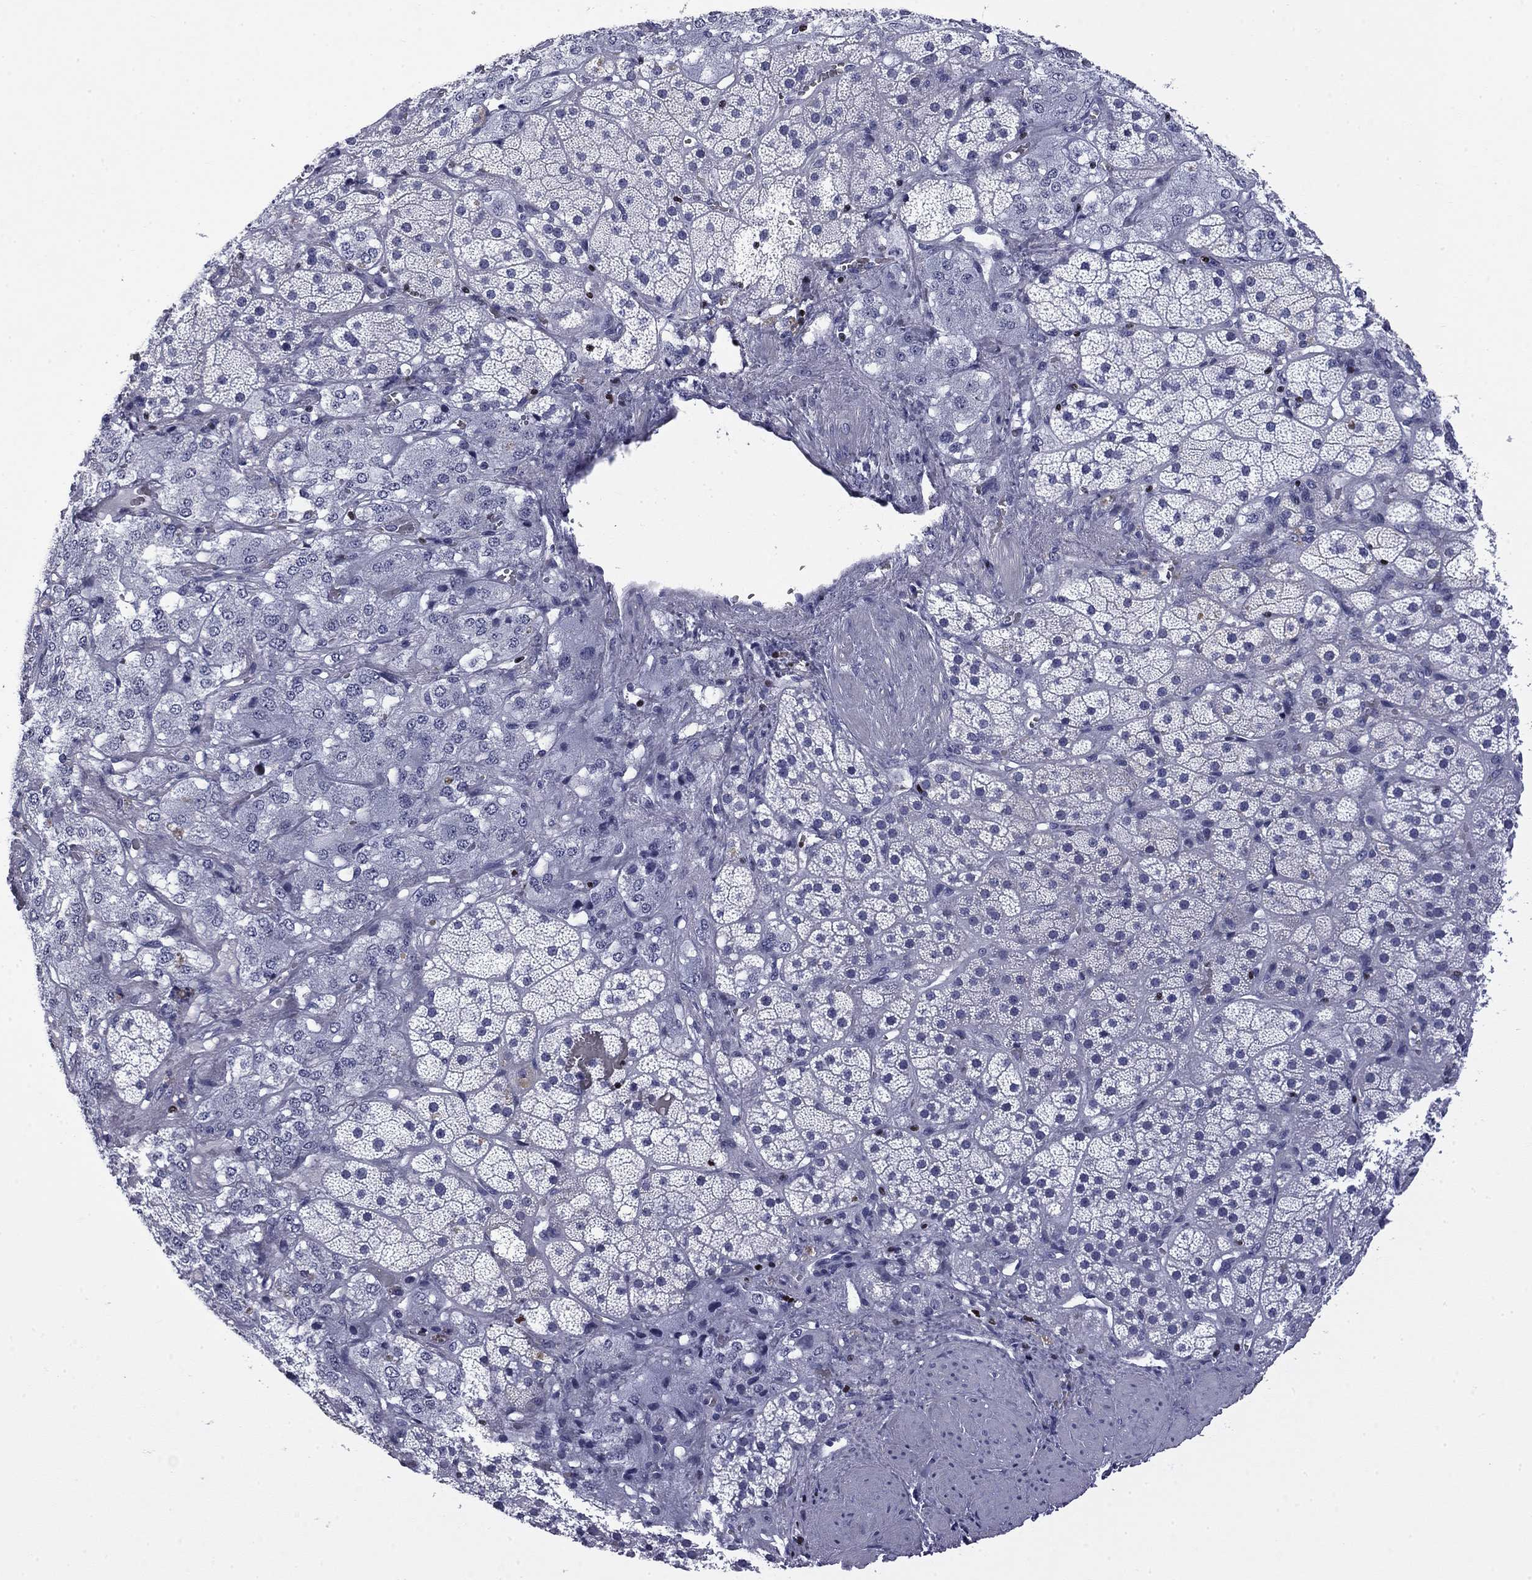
{"staining": {"intensity": "negative", "quantity": "none", "location": "none"}, "tissue": "adrenal gland", "cell_type": "Glandular cells", "image_type": "normal", "snomed": [{"axis": "morphology", "description": "Normal tissue, NOS"}, {"axis": "topography", "description": "Adrenal gland"}], "caption": "Unremarkable adrenal gland was stained to show a protein in brown. There is no significant staining in glandular cells.", "gene": "IKZF3", "patient": {"sex": "male", "age": 57}}